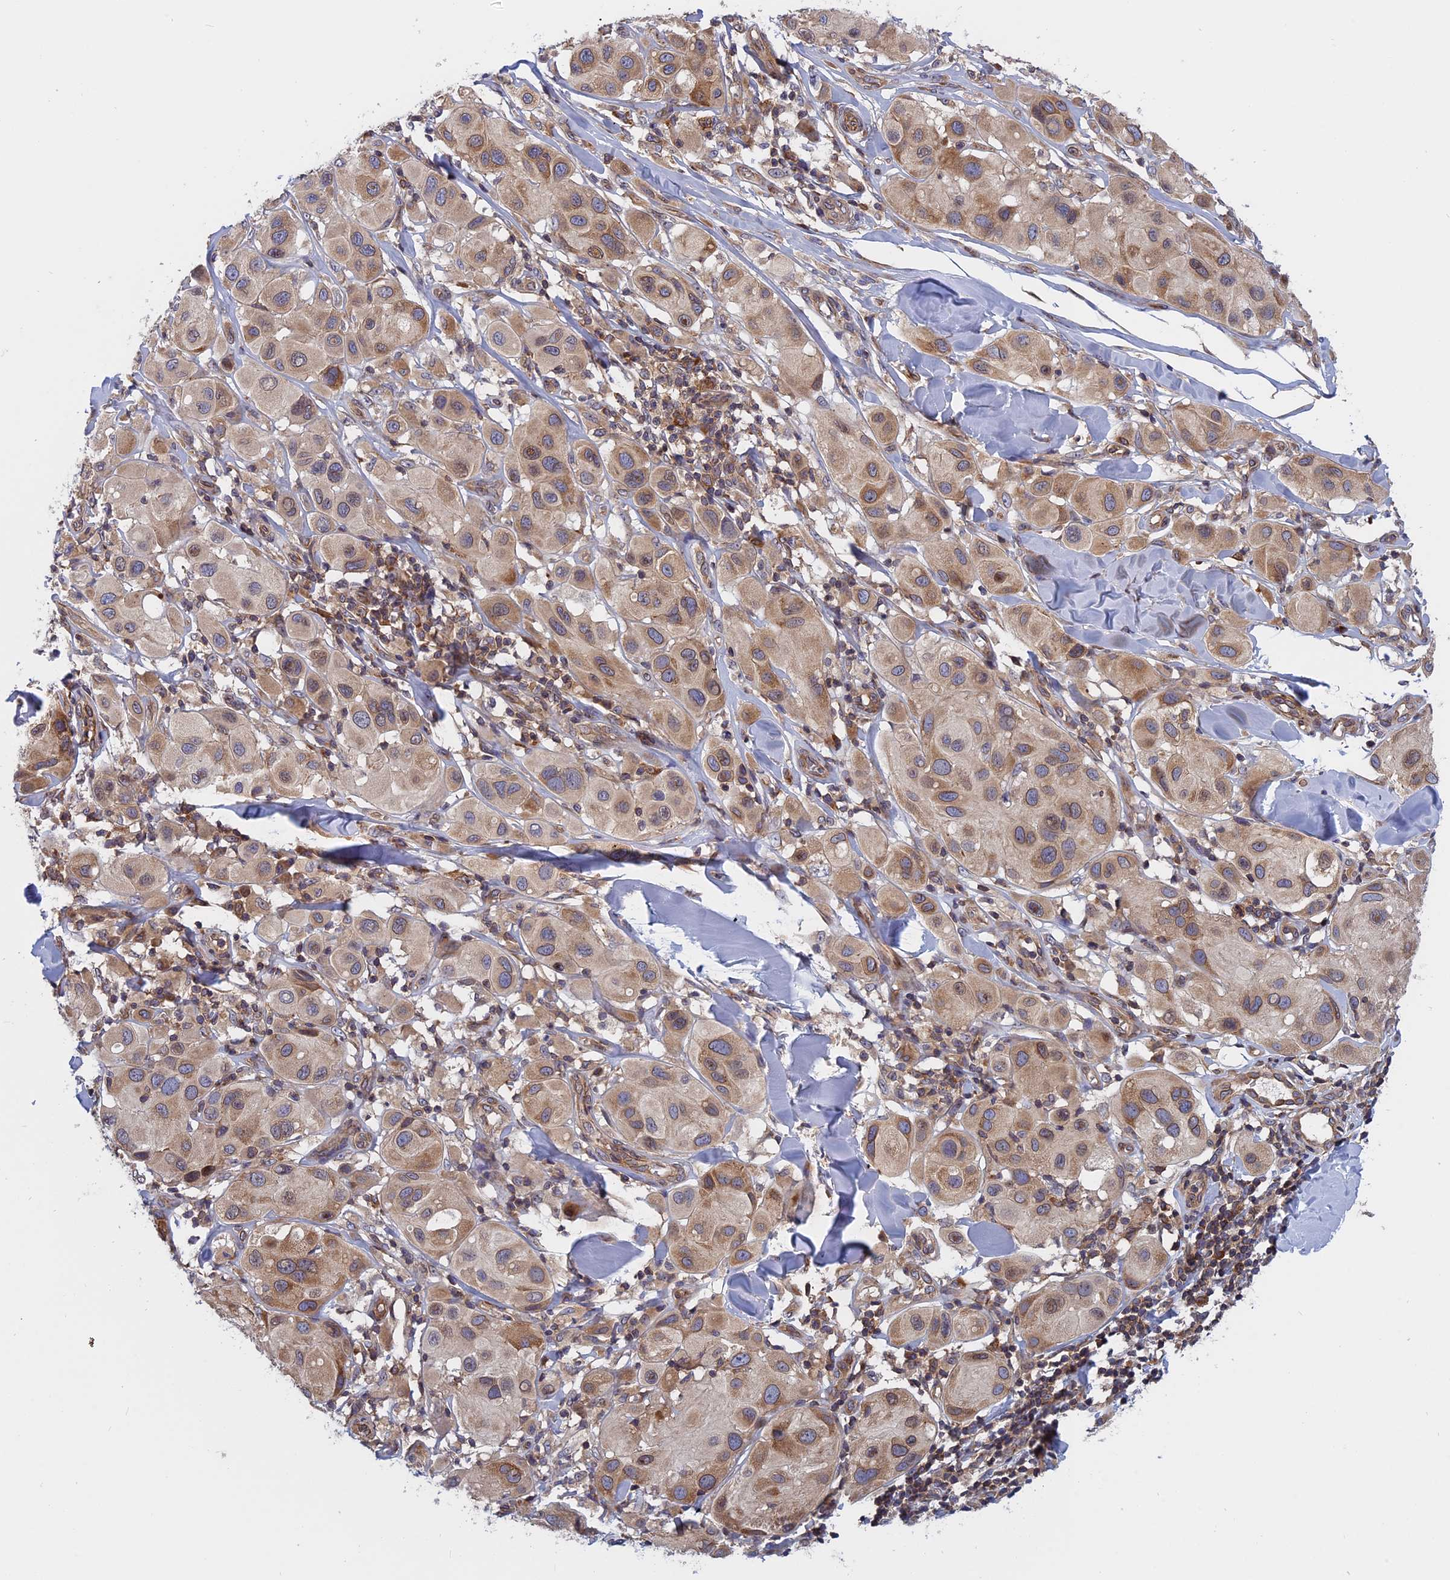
{"staining": {"intensity": "moderate", "quantity": "25%-75%", "location": "cytoplasmic/membranous"}, "tissue": "melanoma", "cell_type": "Tumor cells", "image_type": "cancer", "snomed": [{"axis": "morphology", "description": "Malignant melanoma, Metastatic site"}, {"axis": "topography", "description": "Skin"}], "caption": "The immunohistochemical stain shows moderate cytoplasmic/membranous positivity in tumor cells of melanoma tissue.", "gene": "NAA10", "patient": {"sex": "male", "age": 41}}